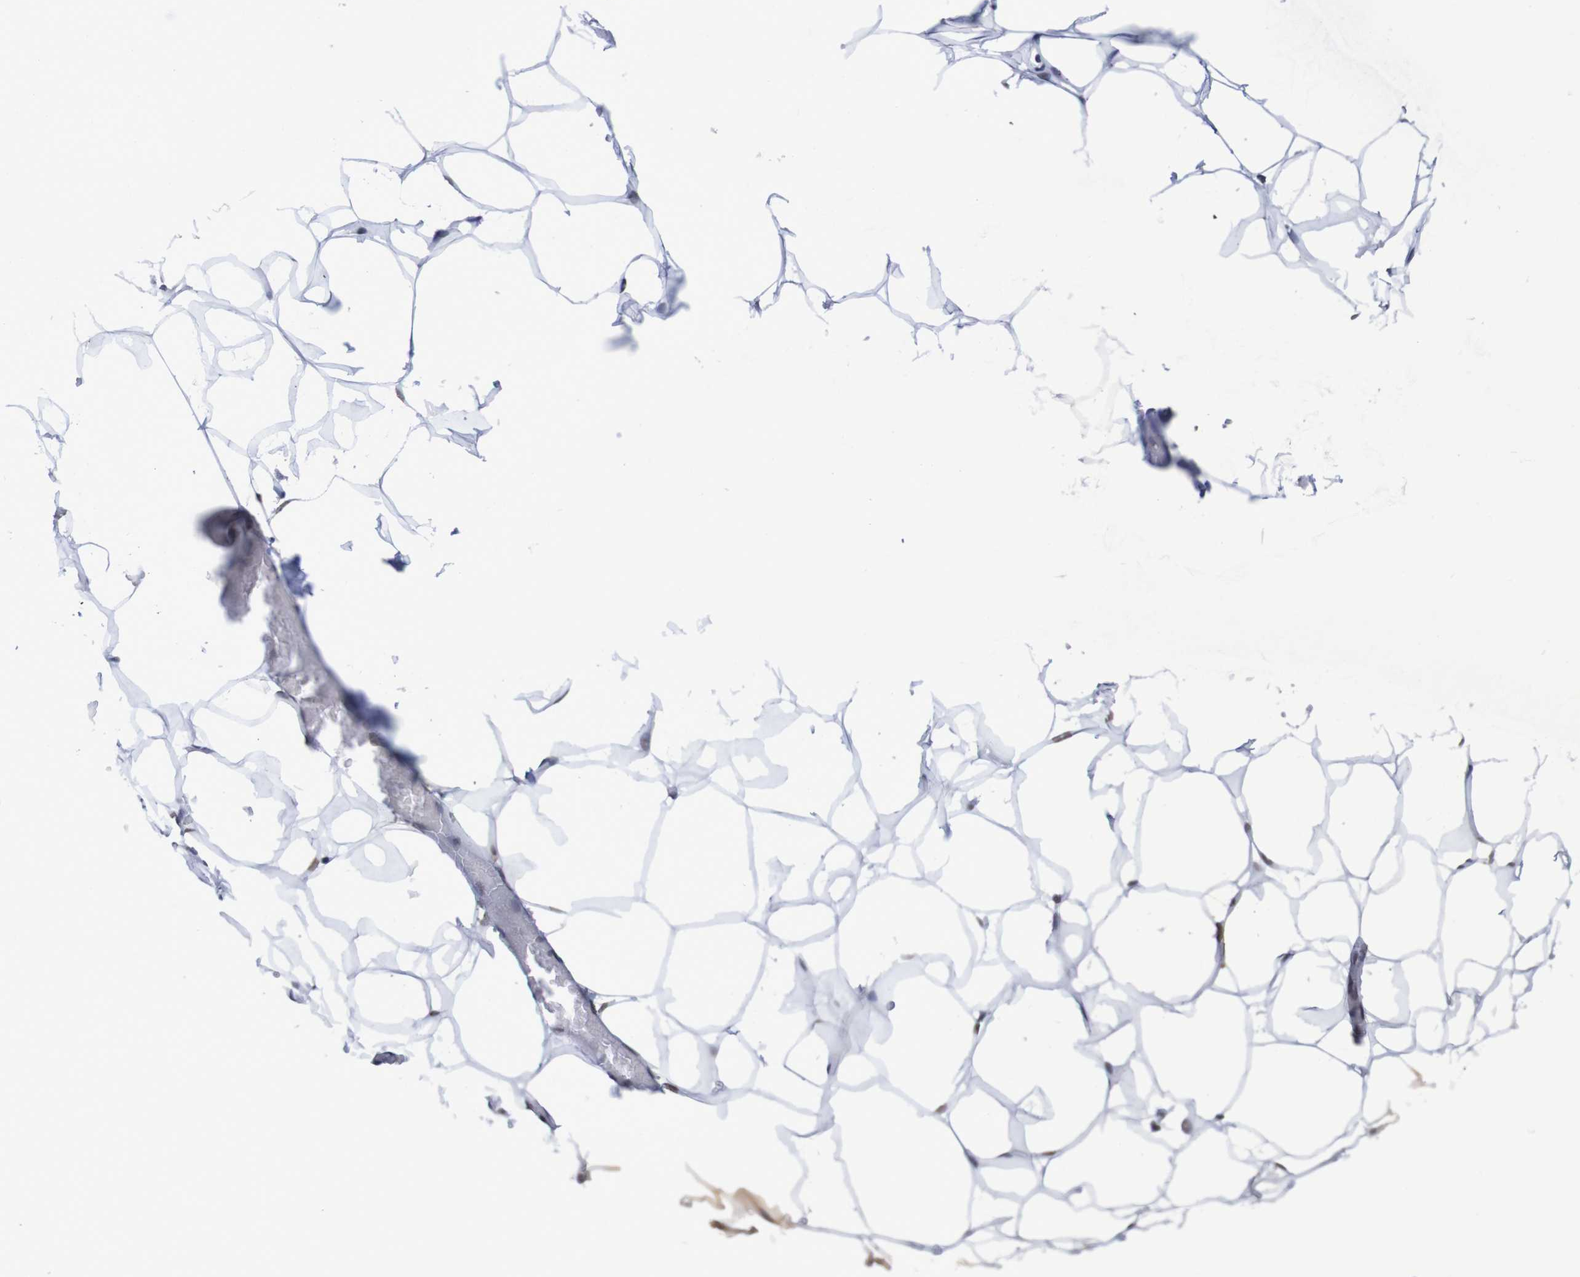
{"staining": {"intensity": "moderate", "quantity": ">75%", "location": "nuclear"}, "tissue": "adipose tissue", "cell_type": "Adipocytes", "image_type": "normal", "snomed": [{"axis": "morphology", "description": "Normal tissue, NOS"}, {"axis": "topography", "description": "Breast"}, {"axis": "topography", "description": "Adipose tissue"}], "caption": "Immunohistochemical staining of unremarkable human adipose tissue exhibits medium levels of moderate nuclear staining in about >75% of adipocytes.", "gene": "MRTFB", "patient": {"sex": "female", "age": 25}}